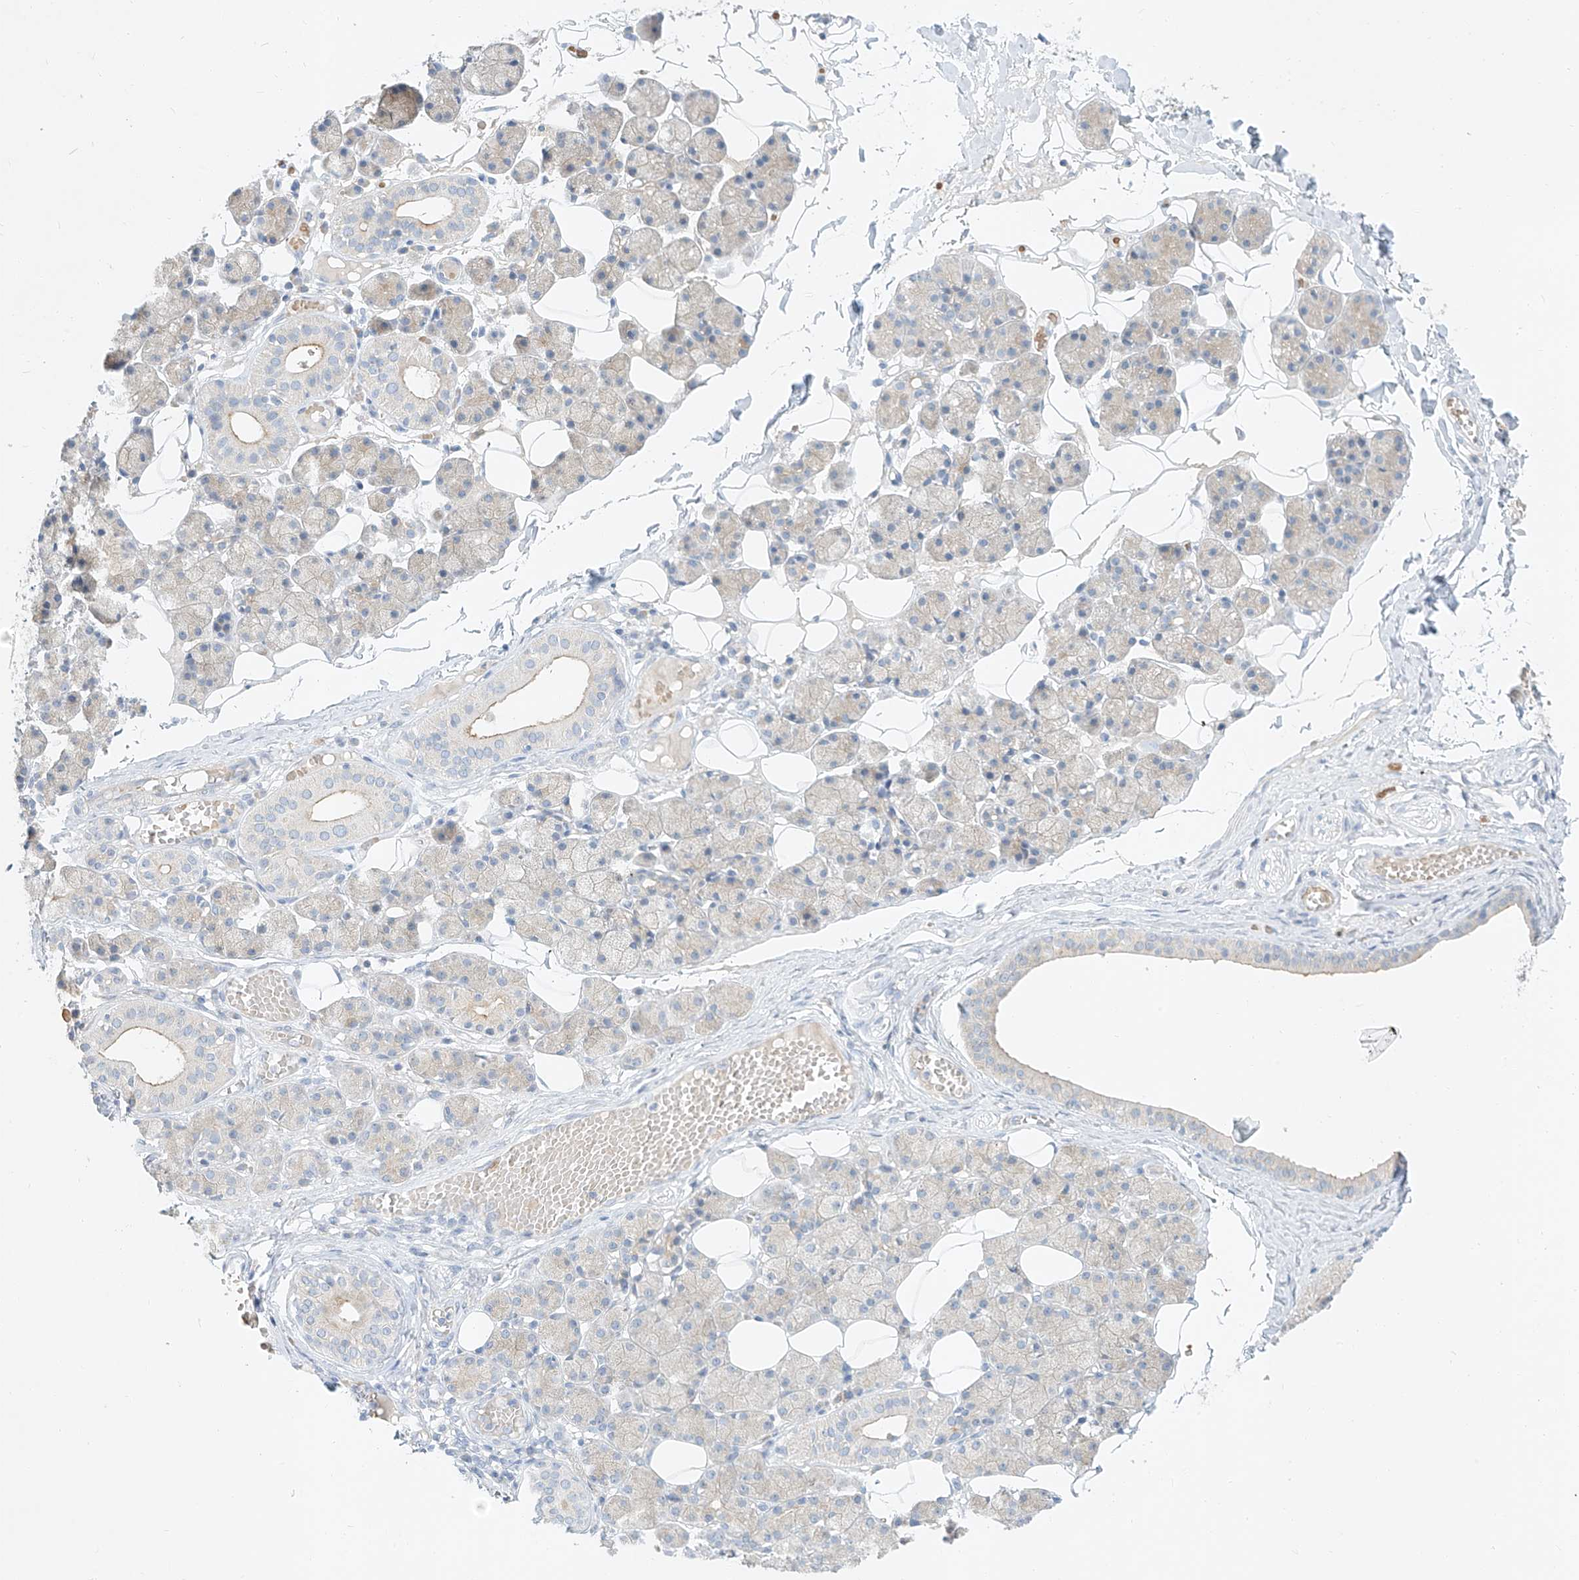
{"staining": {"intensity": "weak", "quantity": "25%-75%", "location": "cytoplasmic/membranous"}, "tissue": "salivary gland", "cell_type": "Glandular cells", "image_type": "normal", "snomed": [{"axis": "morphology", "description": "Normal tissue, NOS"}, {"axis": "topography", "description": "Salivary gland"}], "caption": "Immunohistochemical staining of benign human salivary gland exhibits weak cytoplasmic/membranous protein positivity in approximately 25%-75% of glandular cells.", "gene": "SYTL3", "patient": {"sex": "female", "age": 33}}